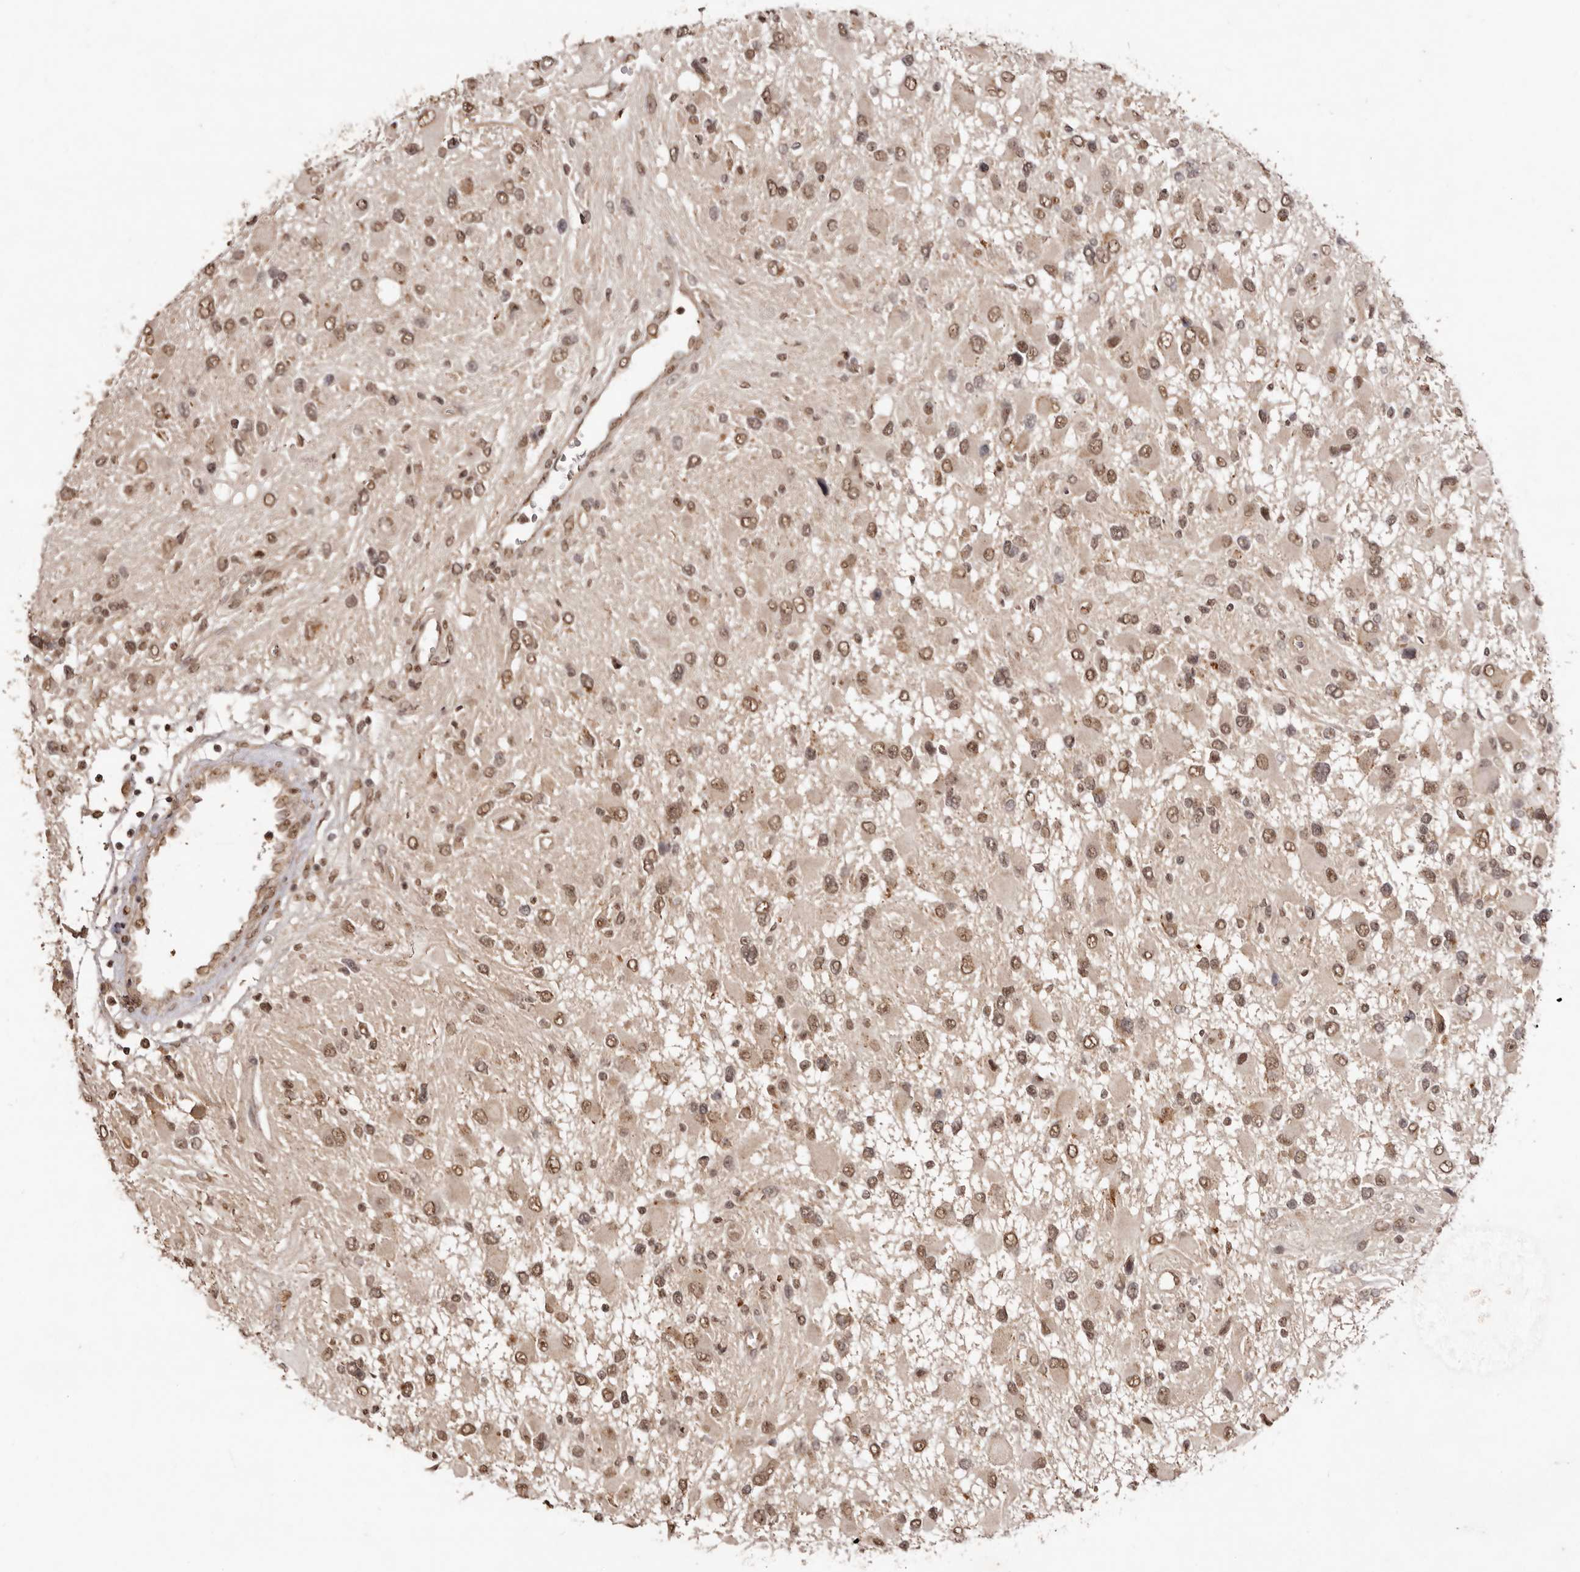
{"staining": {"intensity": "moderate", "quantity": ">75%", "location": "nuclear"}, "tissue": "glioma", "cell_type": "Tumor cells", "image_type": "cancer", "snomed": [{"axis": "morphology", "description": "Glioma, malignant, High grade"}, {"axis": "topography", "description": "Brain"}], "caption": "Moderate nuclear staining for a protein is seen in about >75% of tumor cells of malignant glioma (high-grade) using IHC.", "gene": "NOTCH1", "patient": {"sex": "male", "age": 53}}